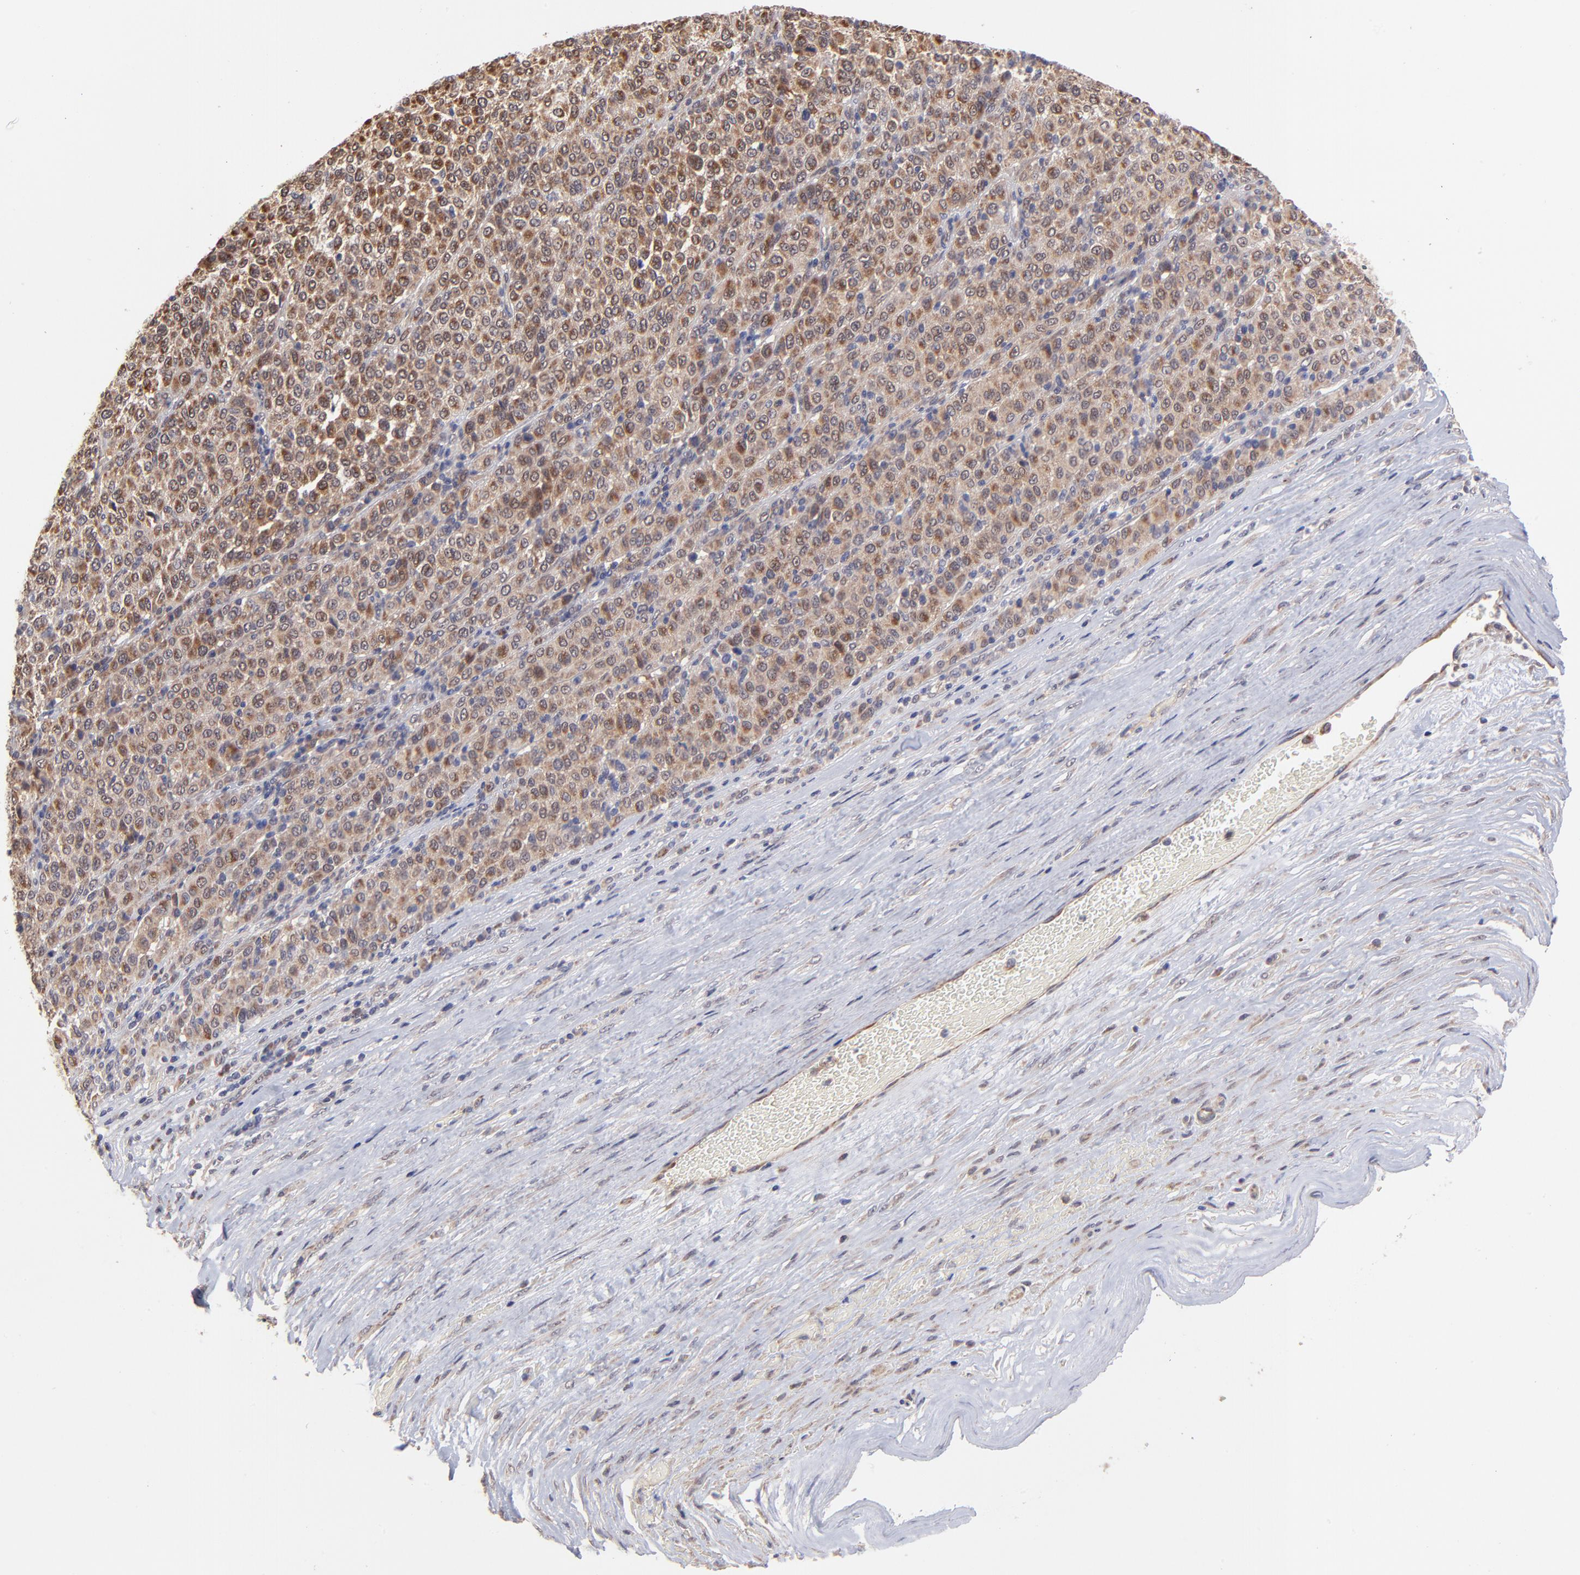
{"staining": {"intensity": "strong", "quantity": ">75%", "location": "cytoplasmic/membranous"}, "tissue": "melanoma", "cell_type": "Tumor cells", "image_type": "cancer", "snomed": [{"axis": "morphology", "description": "Malignant melanoma, Metastatic site"}, {"axis": "topography", "description": "Pancreas"}], "caption": "The micrograph exhibits a brown stain indicating the presence of a protein in the cytoplasmic/membranous of tumor cells in malignant melanoma (metastatic site).", "gene": "UBE2H", "patient": {"sex": "female", "age": 30}}